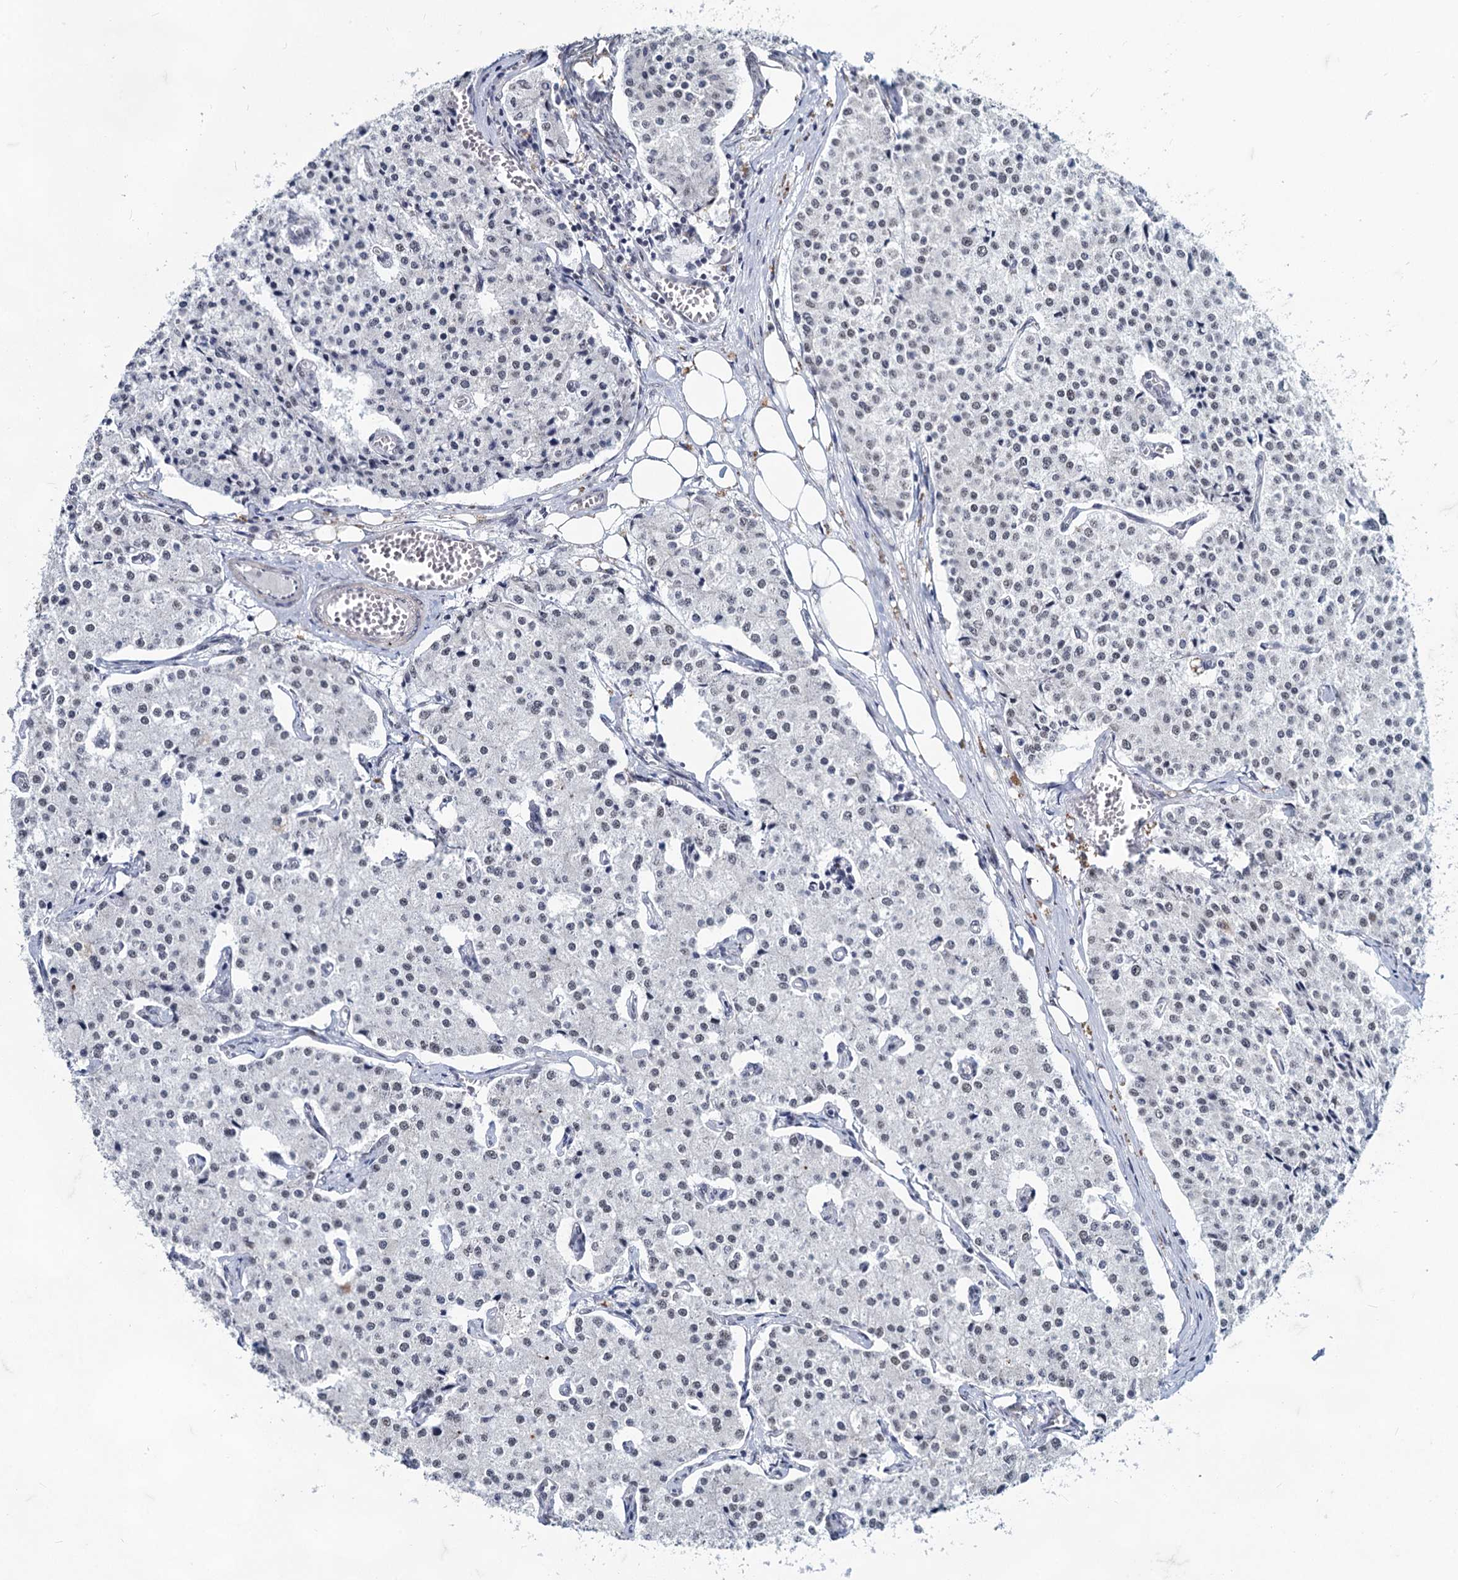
{"staining": {"intensity": "negative", "quantity": "none", "location": "none"}, "tissue": "carcinoid", "cell_type": "Tumor cells", "image_type": "cancer", "snomed": [{"axis": "morphology", "description": "Carcinoid, malignant, NOS"}, {"axis": "topography", "description": "Colon"}], "caption": "Histopathology image shows no protein positivity in tumor cells of carcinoid tissue.", "gene": "METTL14", "patient": {"sex": "female", "age": 52}}